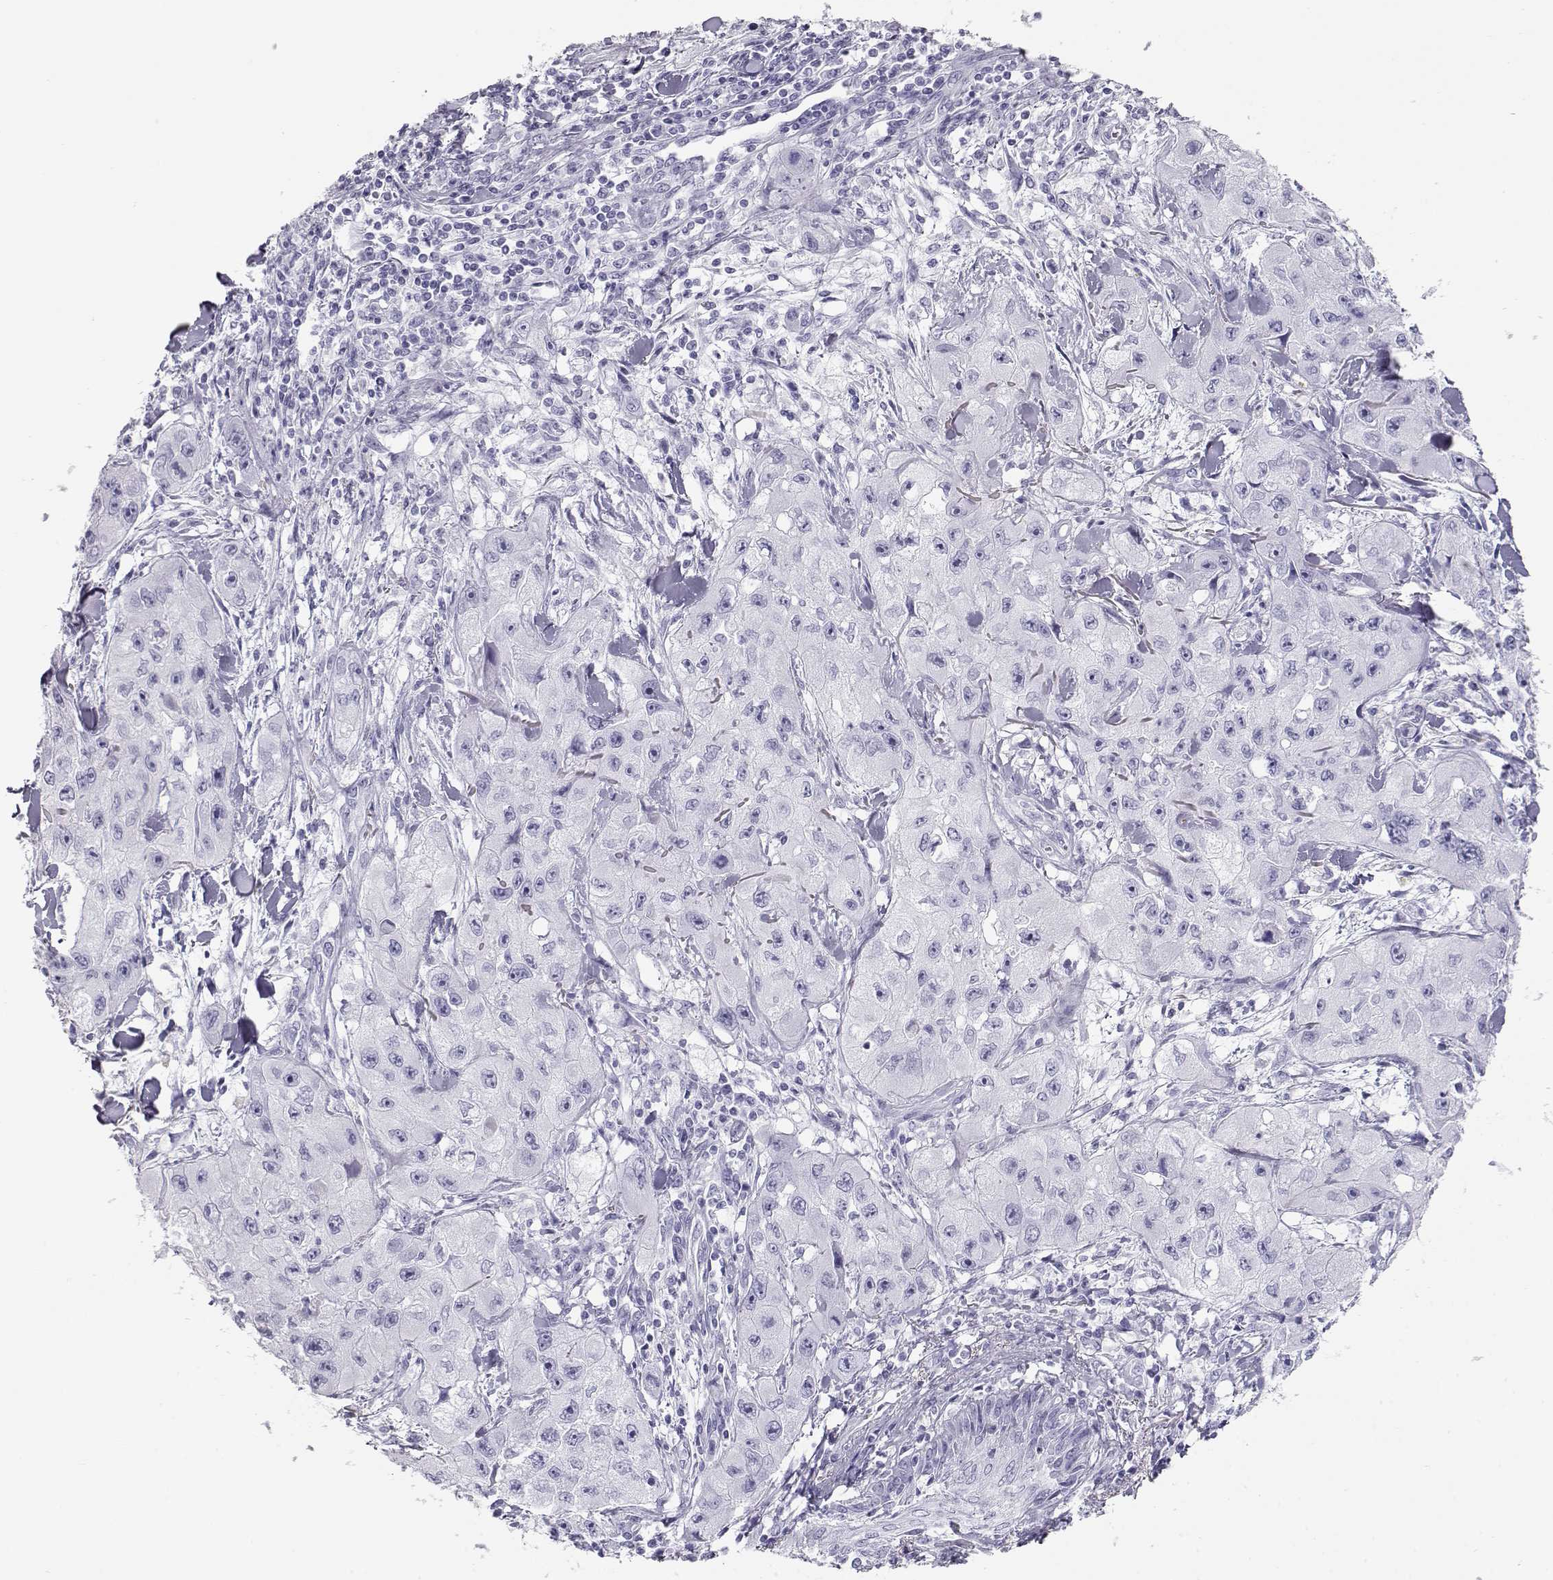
{"staining": {"intensity": "negative", "quantity": "none", "location": "none"}, "tissue": "skin cancer", "cell_type": "Tumor cells", "image_type": "cancer", "snomed": [{"axis": "morphology", "description": "Squamous cell carcinoma, NOS"}, {"axis": "topography", "description": "Skin"}, {"axis": "topography", "description": "Subcutis"}], "caption": "The immunohistochemistry (IHC) image has no significant staining in tumor cells of squamous cell carcinoma (skin) tissue. (Stains: DAB IHC with hematoxylin counter stain, Microscopy: brightfield microscopy at high magnification).", "gene": "TKTL1", "patient": {"sex": "male", "age": 73}}